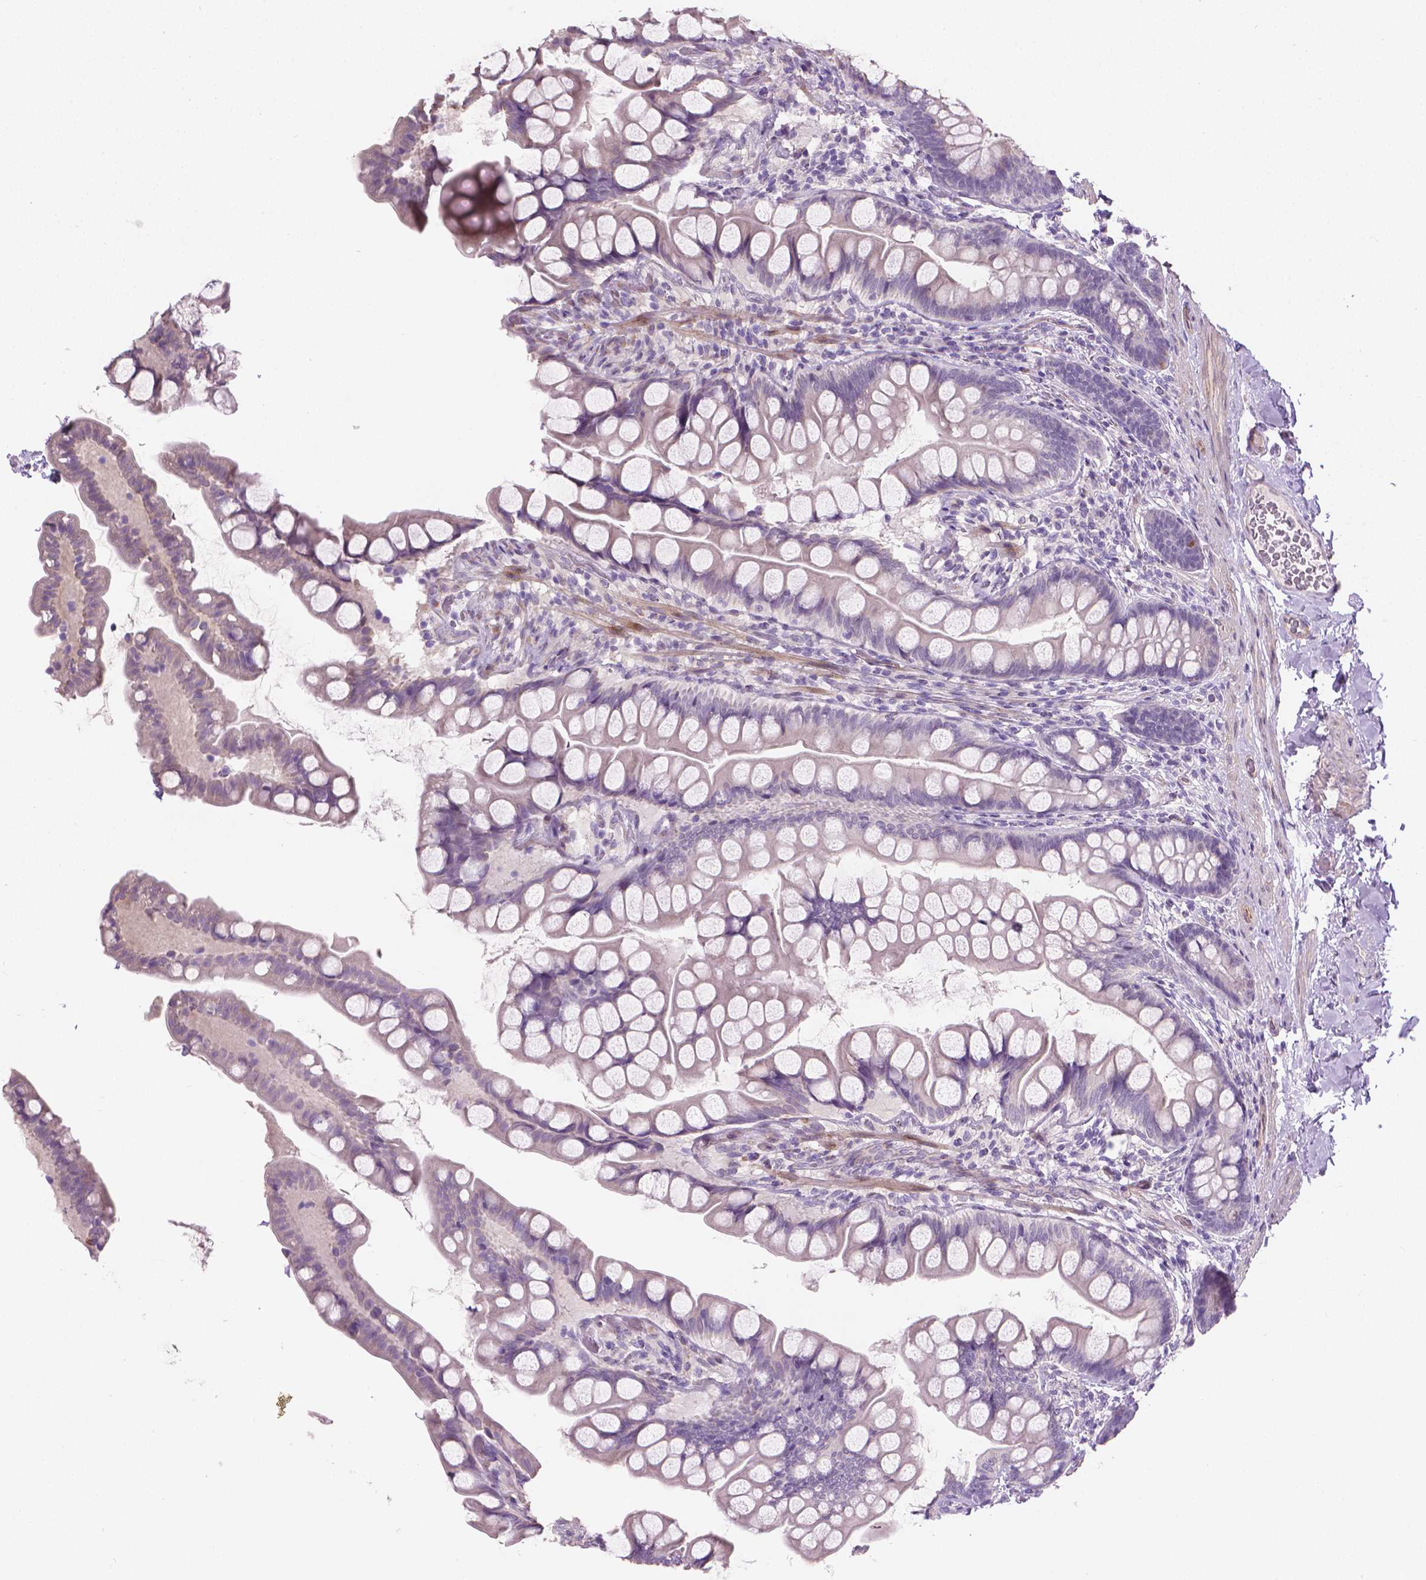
{"staining": {"intensity": "negative", "quantity": "none", "location": "none"}, "tissue": "small intestine", "cell_type": "Glandular cells", "image_type": "normal", "snomed": [{"axis": "morphology", "description": "Normal tissue, NOS"}, {"axis": "topography", "description": "Small intestine"}], "caption": "Immunohistochemical staining of unremarkable small intestine exhibits no significant positivity in glandular cells. Brightfield microscopy of immunohistochemistry stained with DAB (3,3'-diaminobenzidine) (brown) and hematoxylin (blue), captured at high magnification.", "gene": "GSDMA", "patient": {"sex": "male", "age": 70}}